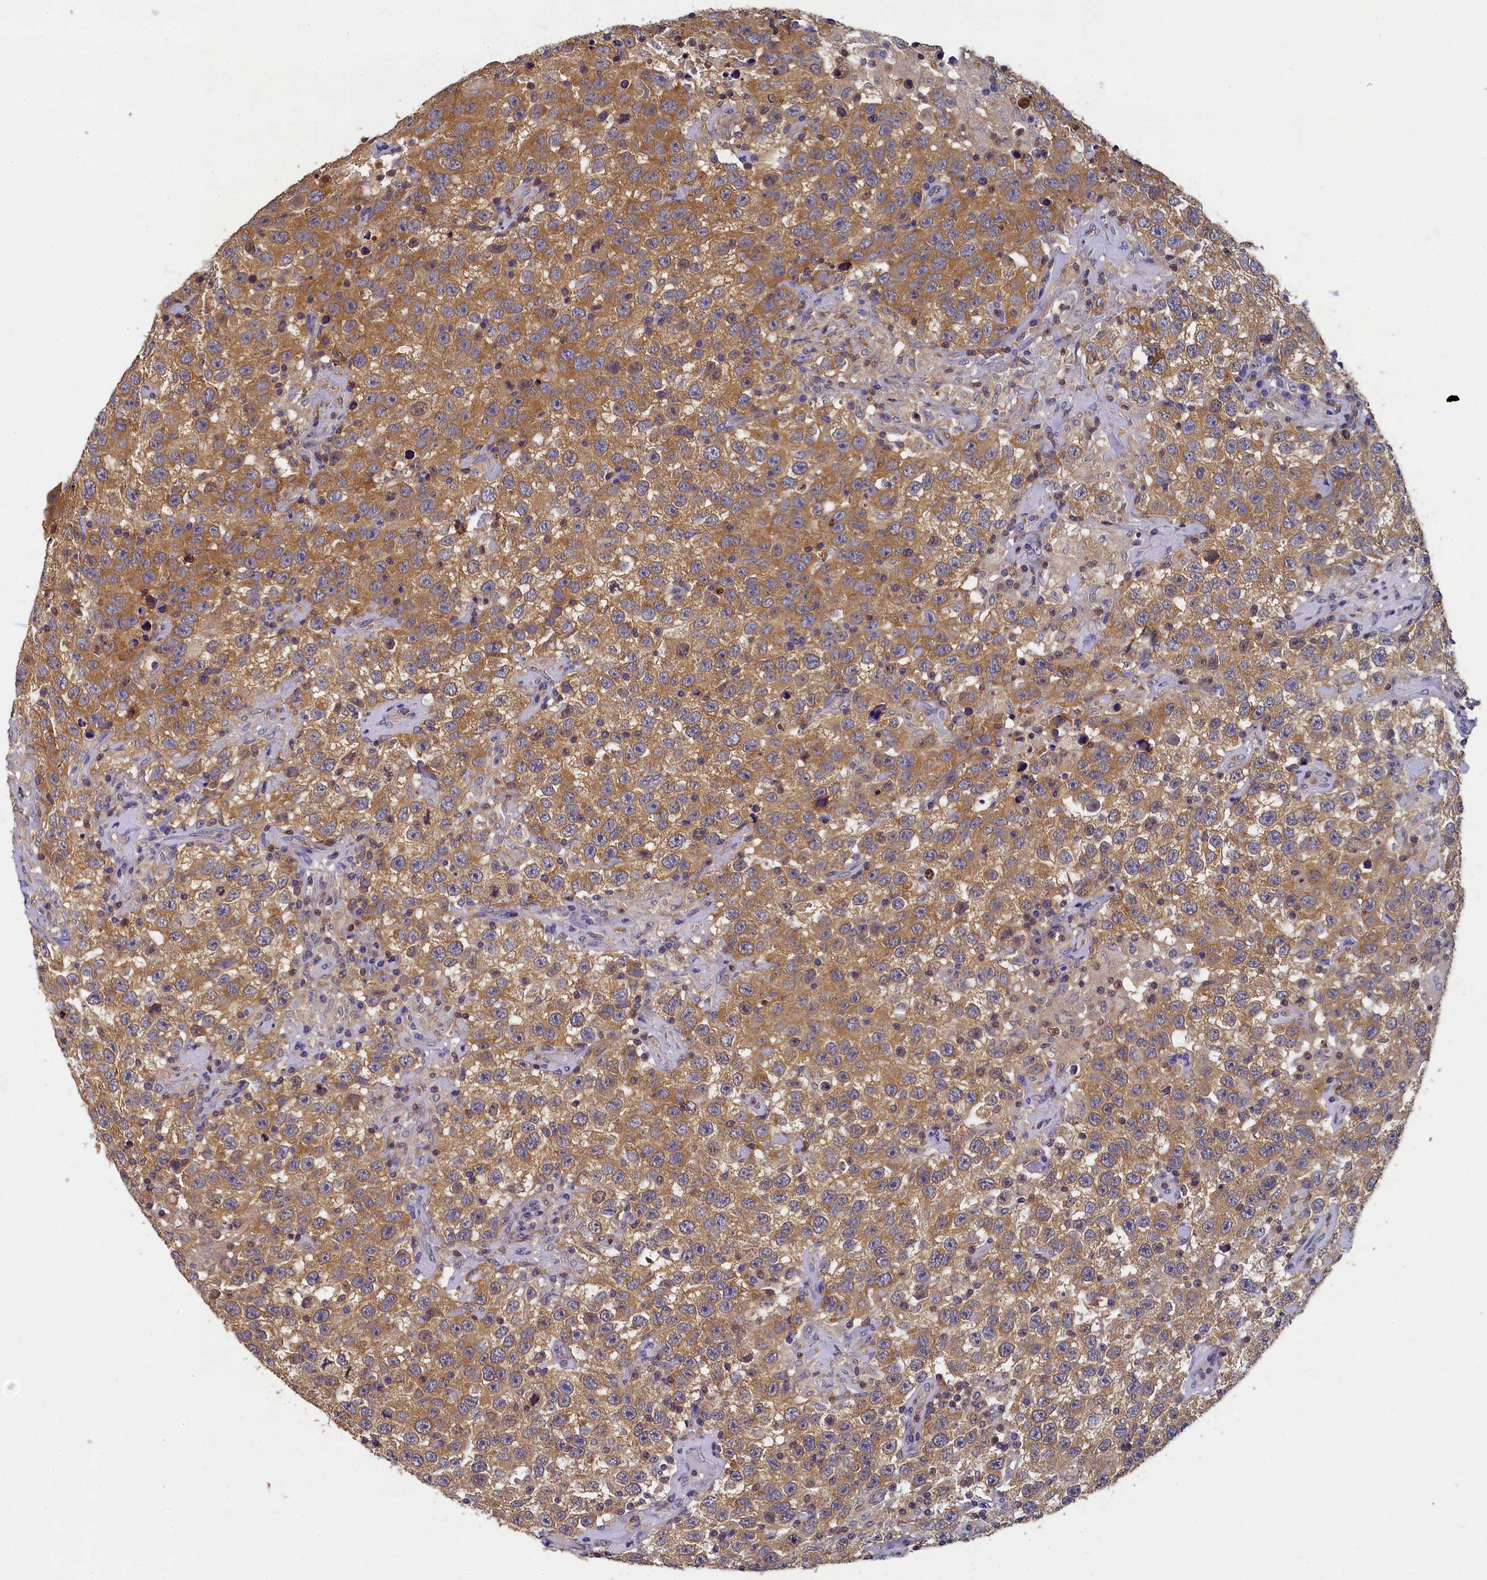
{"staining": {"intensity": "moderate", "quantity": "25%-75%", "location": "cytoplasmic/membranous"}, "tissue": "testis cancer", "cell_type": "Tumor cells", "image_type": "cancer", "snomed": [{"axis": "morphology", "description": "Seminoma, NOS"}, {"axis": "topography", "description": "Testis"}], "caption": "A brown stain shows moderate cytoplasmic/membranous positivity of a protein in testis seminoma tumor cells. The protein of interest is stained brown, and the nuclei are stained in blue (DAB IHC with brightfield microscopy, high magnification).", "gene": "TBCB", "patient": {"sex": "male", "age": 41}}